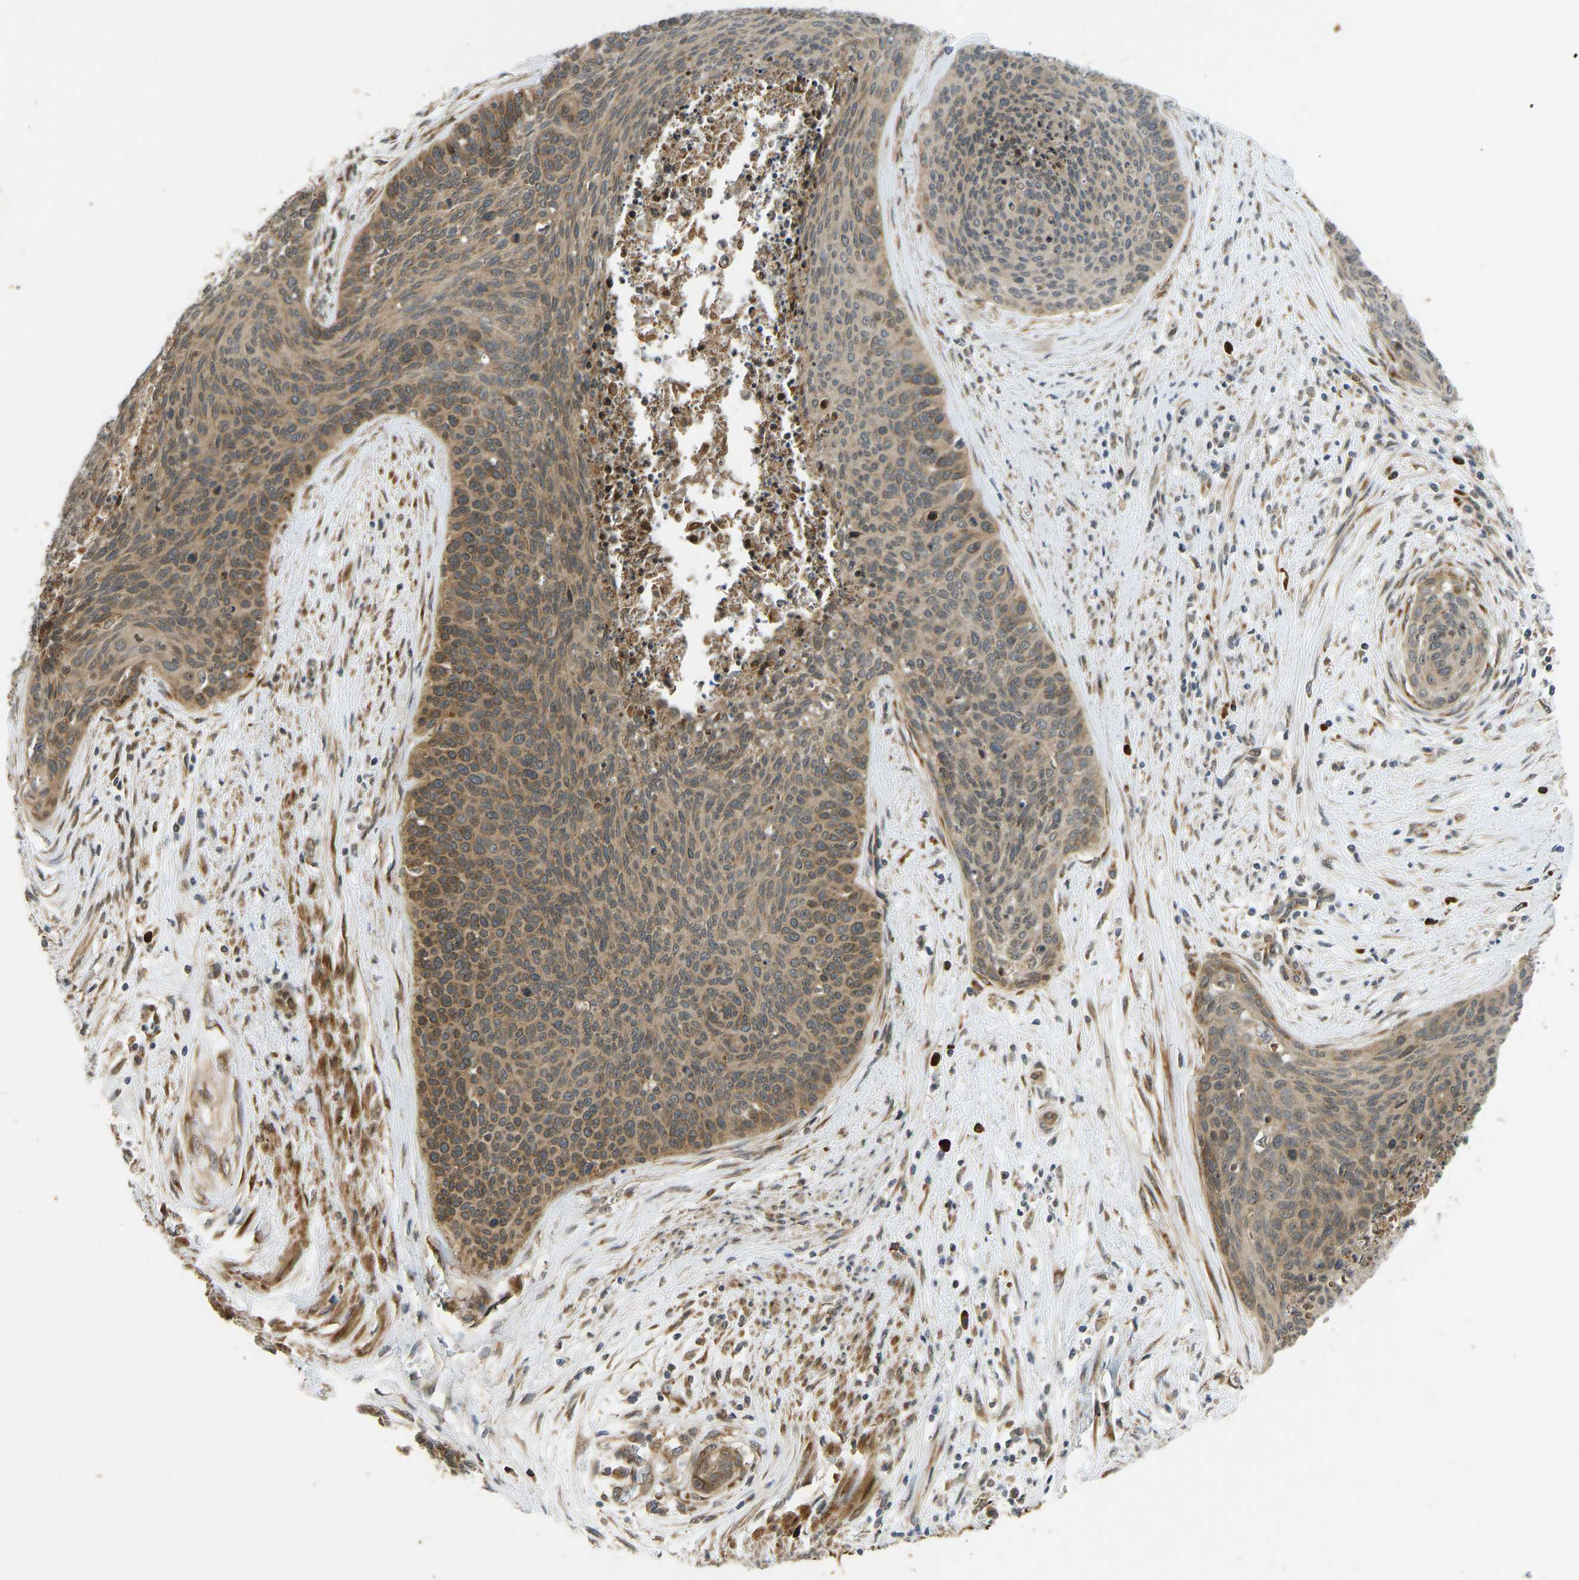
{"staining": {"intensity": "moderate", "quantity": ">75%", "location": "cytoplasmic/membranous"}, "tissue": "cervical cancer", "cell_type": "Tumor cells", "image_type": "cancer", "snomed": [{"axis": "morphology", "description": "Squamous cell carcinoma, NOS"}, {"axis": "topography", "description": "Cervix"}], "caption": "This micrograph reveals immunohistochemistry (IHC) staining of cervical cancer, with medium moderate cytoplasmic/membranous staining in approximately >75% of tumor cells.", "gene": "RPN2", "patient": {"sex": "female", "age": 55}}